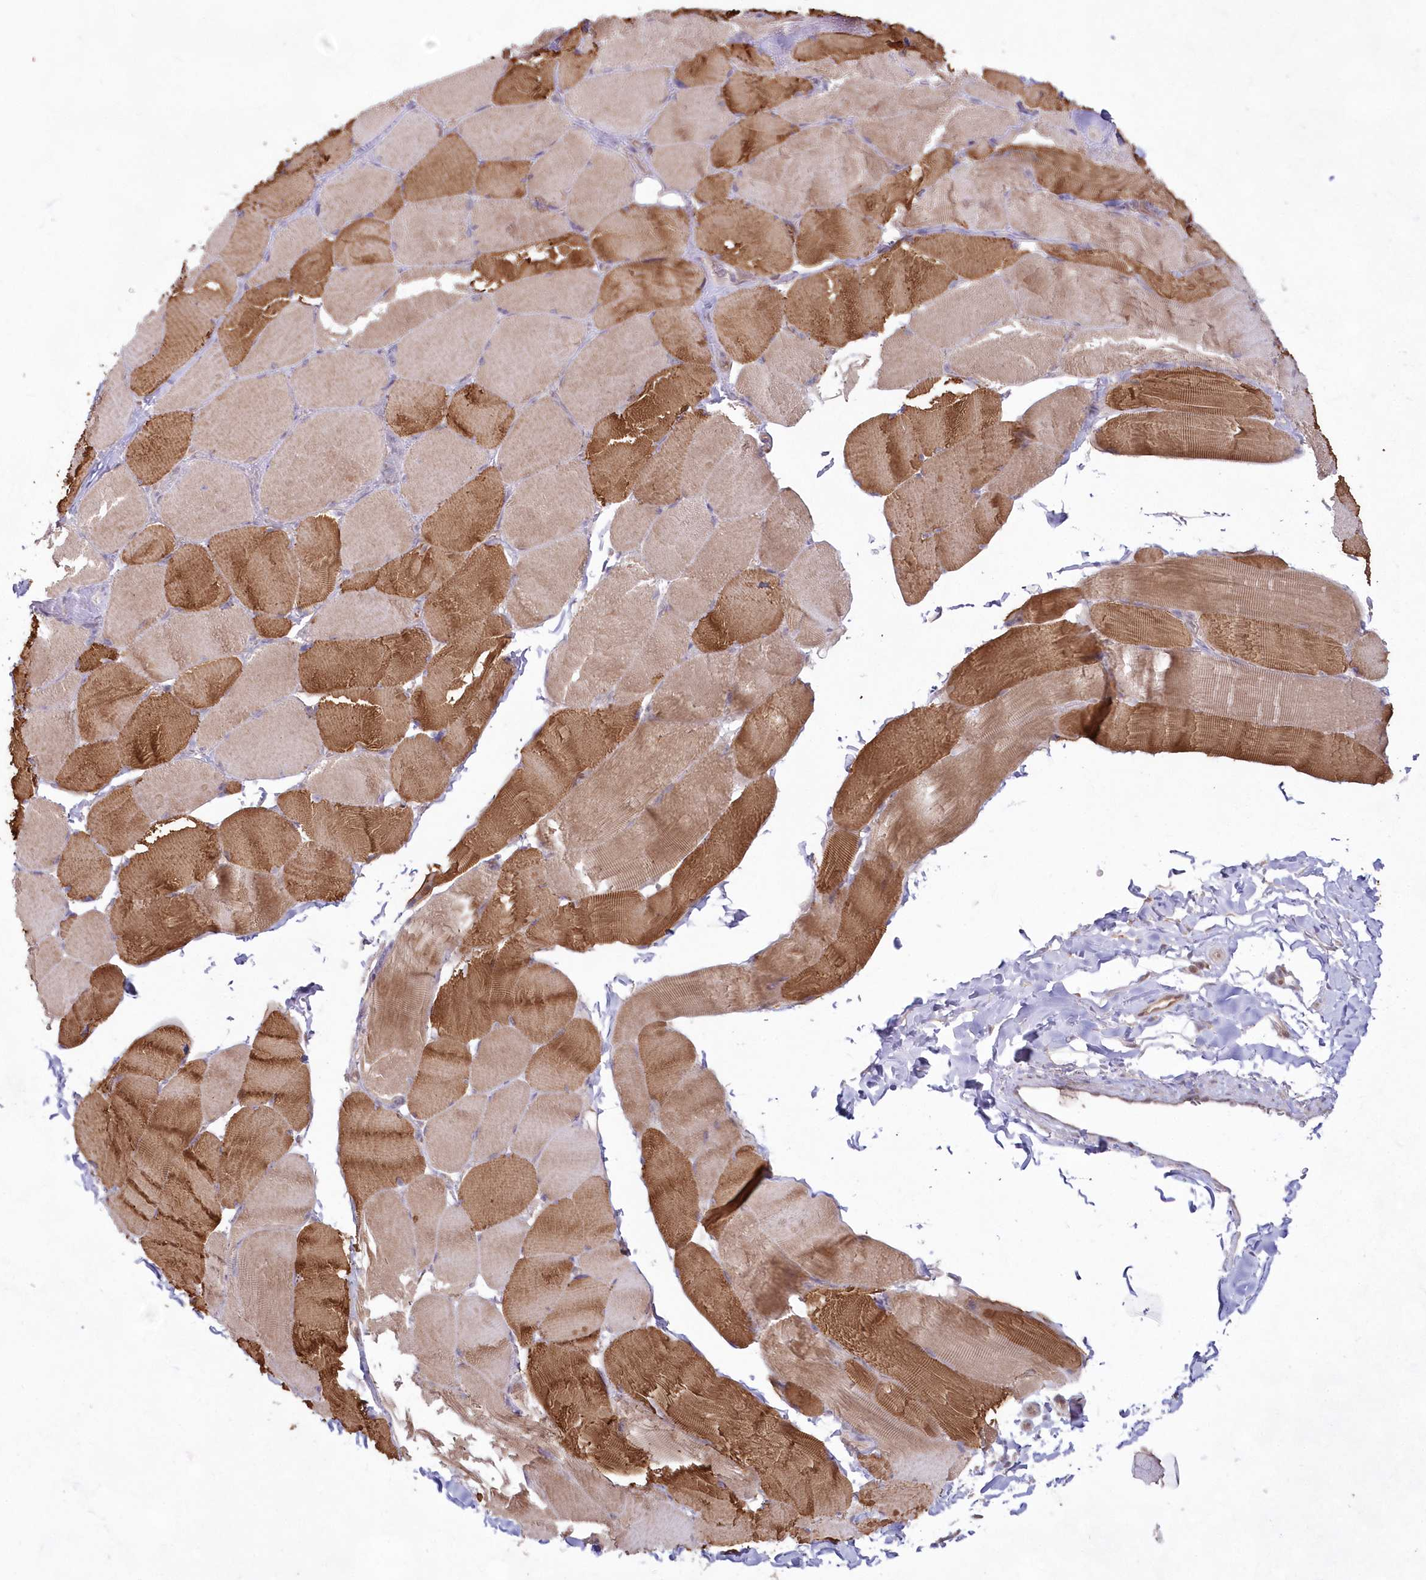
{"staining": {"intensity": "moderate", "quantity": "25%-75%", "location": "cytoplasmic/membranous"}, "tissue": "skeletal muscle", "cell_type": "Myocytes", "image_type": "normal", "snomed": [{"axis": "morphology", "description": "Normal tissue, NOS"}, {"axis": "topography", "description": "Skin"}, {"axis": "topography", "description": "Skeletal muscle"}], "caption": "Brown immunohistochemical staining in normal human skeletal muscle displays moderate cytoplasmic/membranous expression in approximately 25%-75% of myocytes. Using DAB (3,3'-diaminobenzidine) (brown) and hematoxylin (blue) stains, captured at high magnification using brightfield microscopy.", "gene": "IMPA1", "patient": {"sex": "male", "age": 83}}